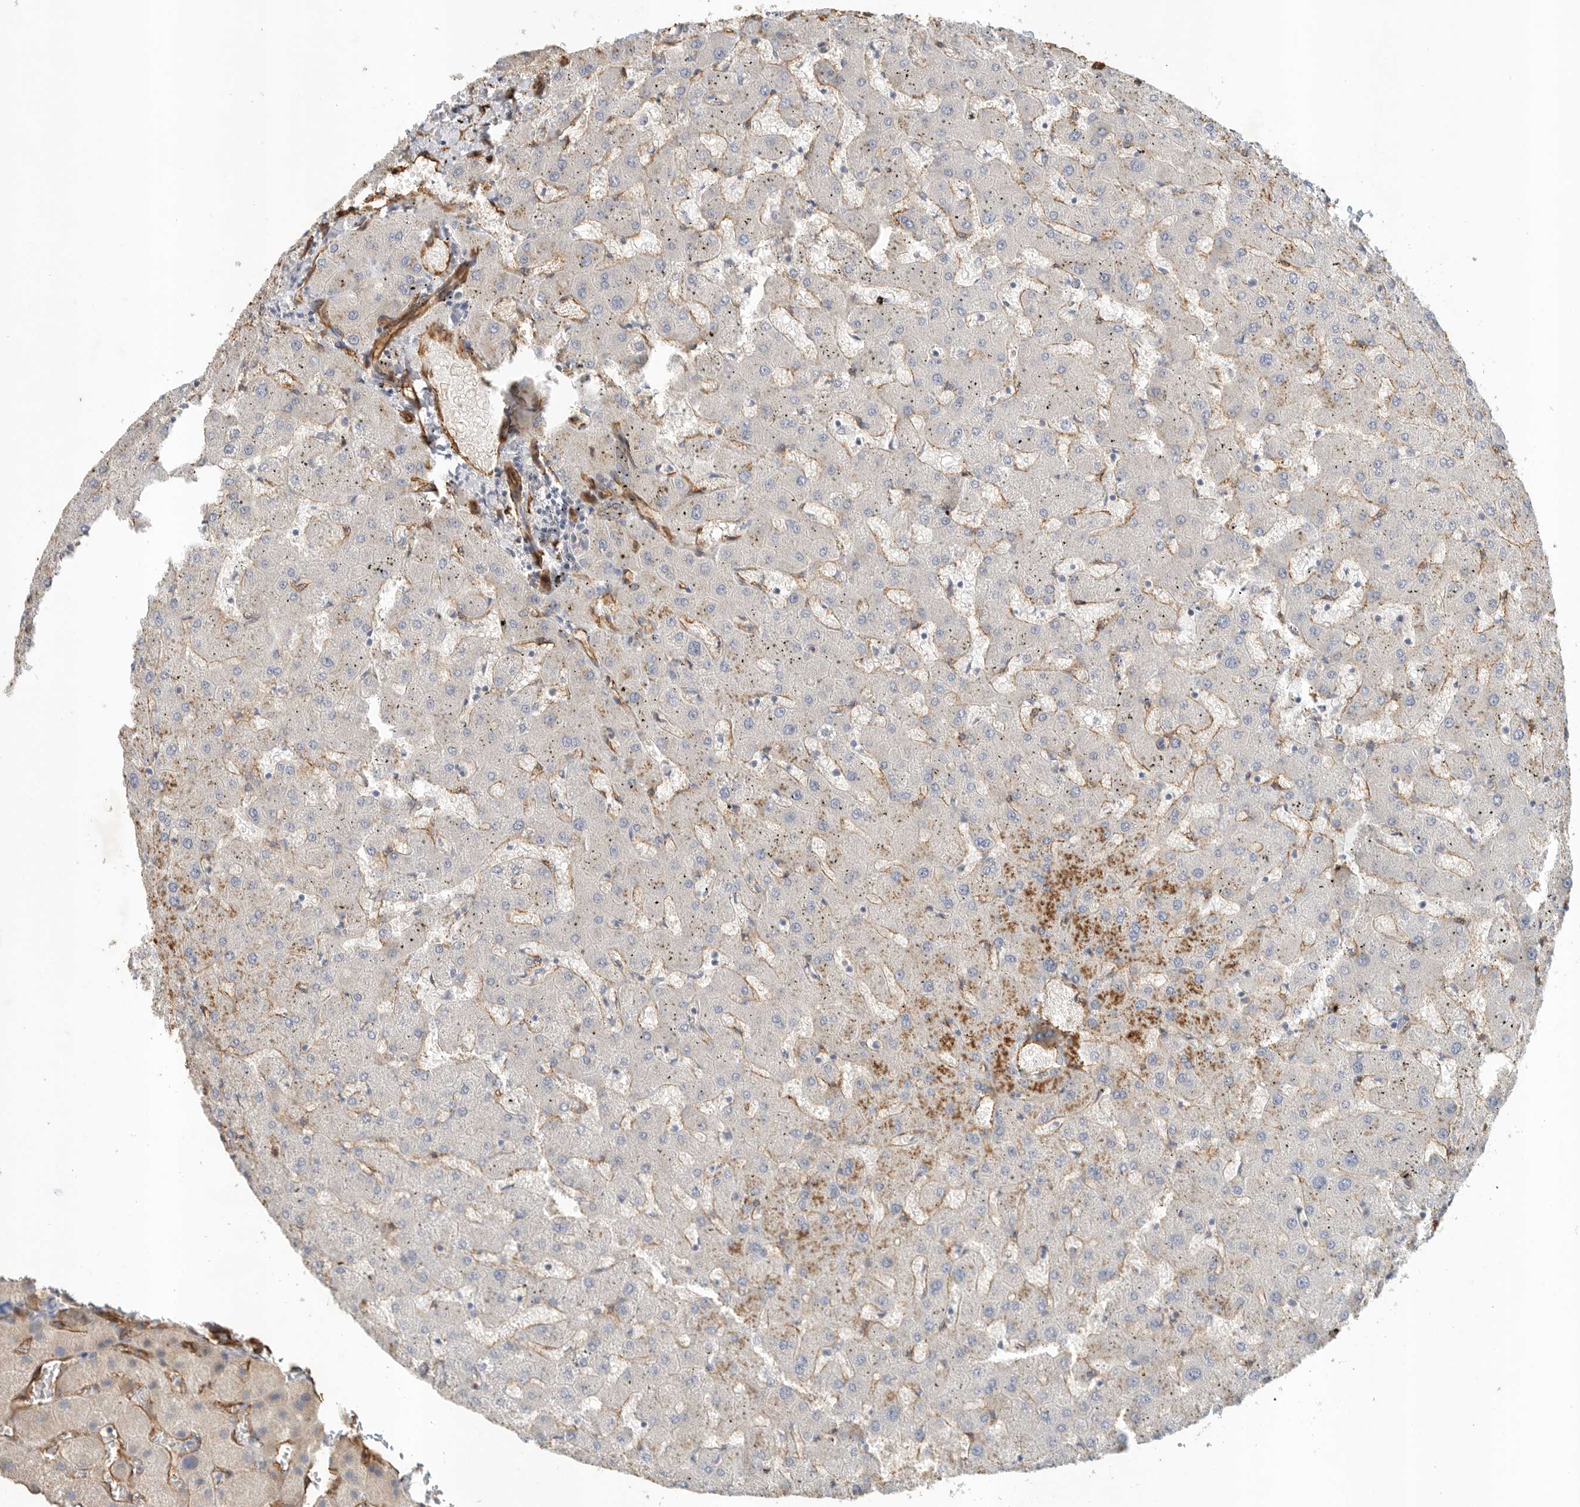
{"staining": {"intensity": "moderate", "quantity": "25%-75%", "location": "cytoplasmic/membranous"}, "tissue": "liver", "cell_type": "Cholangiocytes", "image_type": "normal", "snomed": [{"axis": "morphology", "description": "Normal tissue, NOS"}, {"axis": "topography", "description": "Liver"}], "caption": "Immunohistochemistry (DAB (3,3'-diaminobenzidine)) staining of unremarkable human liver reveals moderate cytoplasmic/membranous protein expression in approximately 25%-75% of cholangiocytes.", "gene": "JMJD4", "patient": {"sex": "female", "age": 63}}